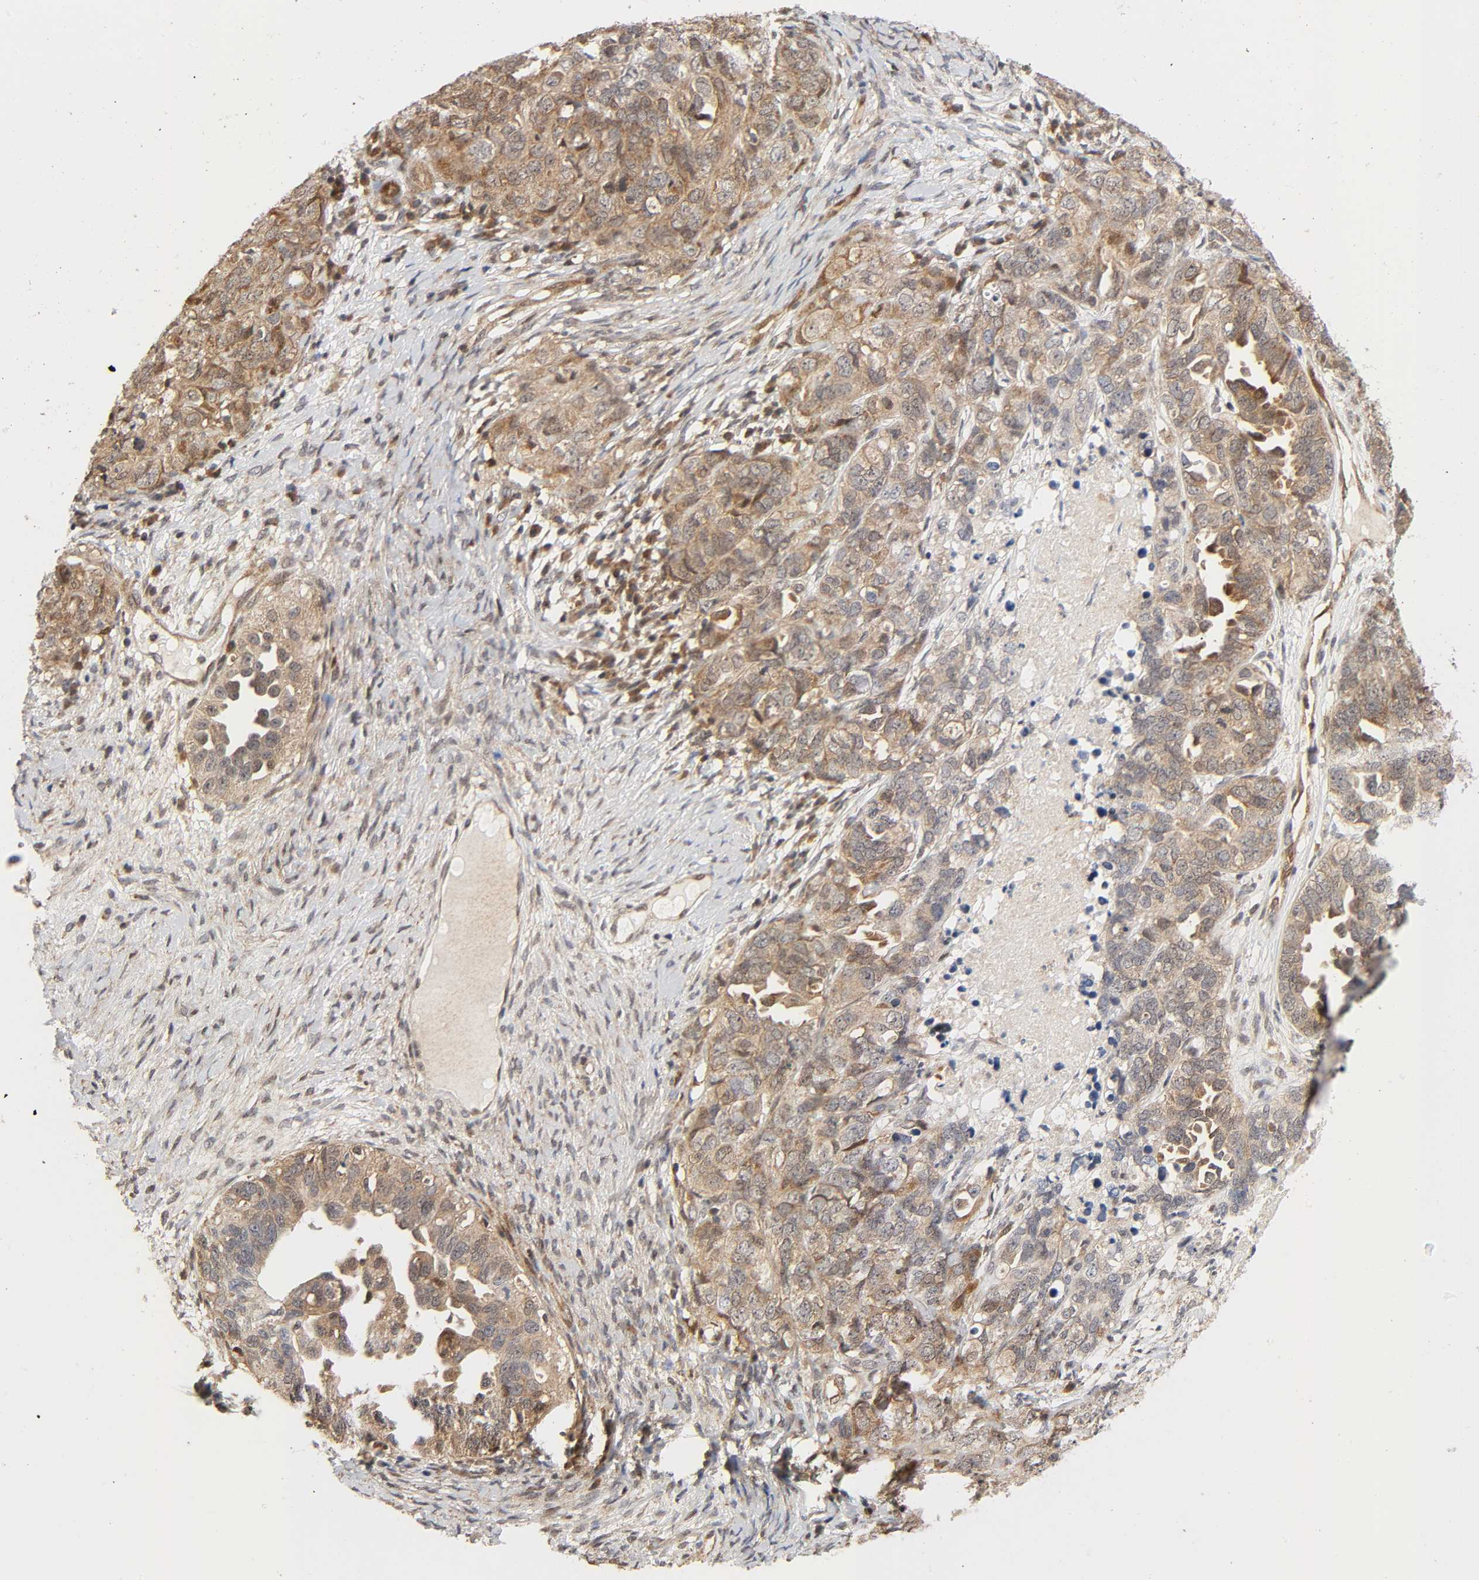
{"staining": {"intensity": "weak", "quantity": ">75%", "location": "cytoplasmic/membranous"}, "tissue": "ovarian cancer", "cell_type": "Tumor cells", "image_type": "cancer", "snomed": [{"axis": "morphology", "description": "Cystadenocarcinoma, serous, NOS"}, {"axis": "topography", "description": "Ovary"}], "caption": "The immunohistochemical stain labels weak cytoplasmic/membranous expression in tumor cells of ovarian cancer tissue.", "gene": "CASP9", "patient": {"sex": "female", "age": 82}}